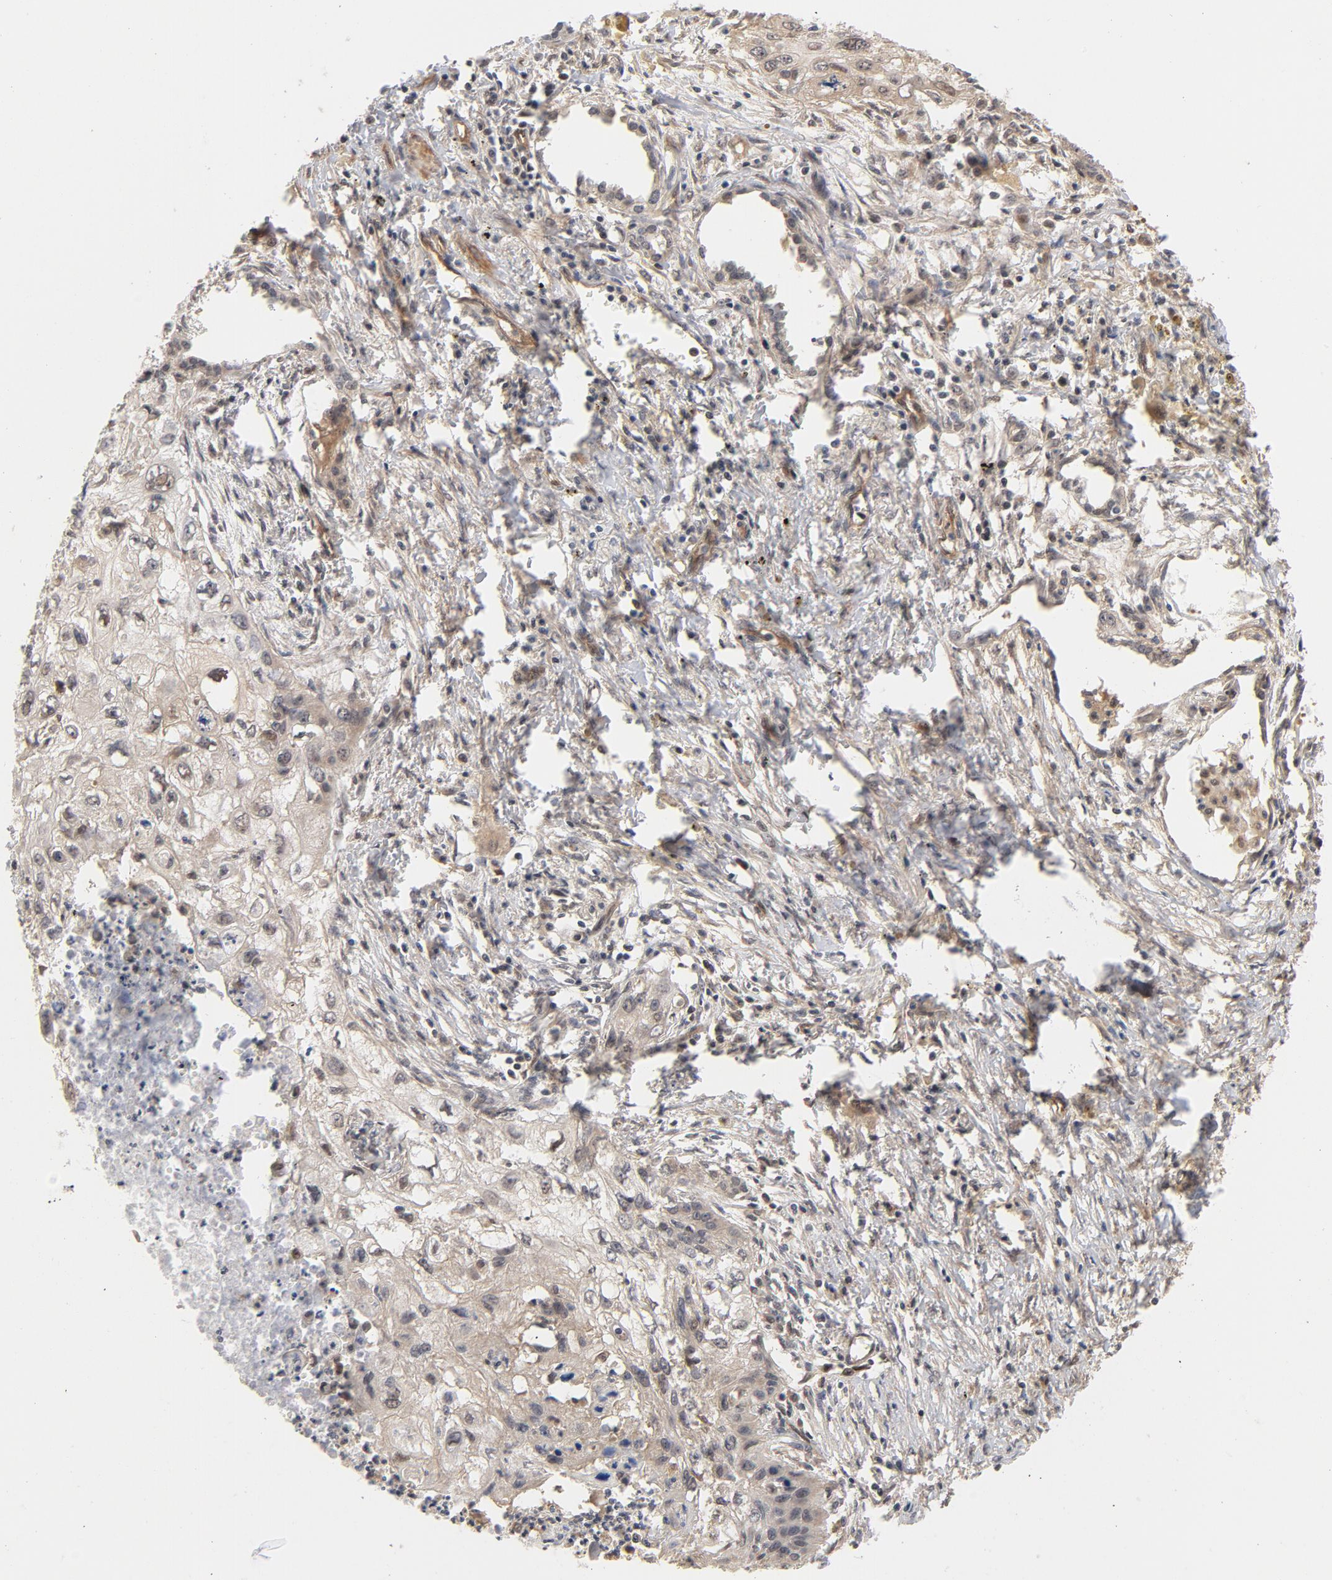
{"staining": {"intensity": "weak", "quantity": ">75%", "location": "cytoplasmic/membranous"}, "tissue": "lung cancer", "cell_type": "Tumor cells", "image_type": "cancer", "snomed": [{"axis": "morphology", "description": "Squamous cell carcinoma, NOS"}, {"axis": "topography", "description": "Lung"}], "caption": "IHC photomicrograph of neoplastic tissue: lung squamous cell carcinoma stained using immunohistochemistry shows low levels of weak protein expression localized specifically in the cytoplasmic/membranous of tumor cells, appearing as a cytoplasmic/membranous brown color.", "gene": "CDC37", "patient": {"sex": "male", "age": 71}}